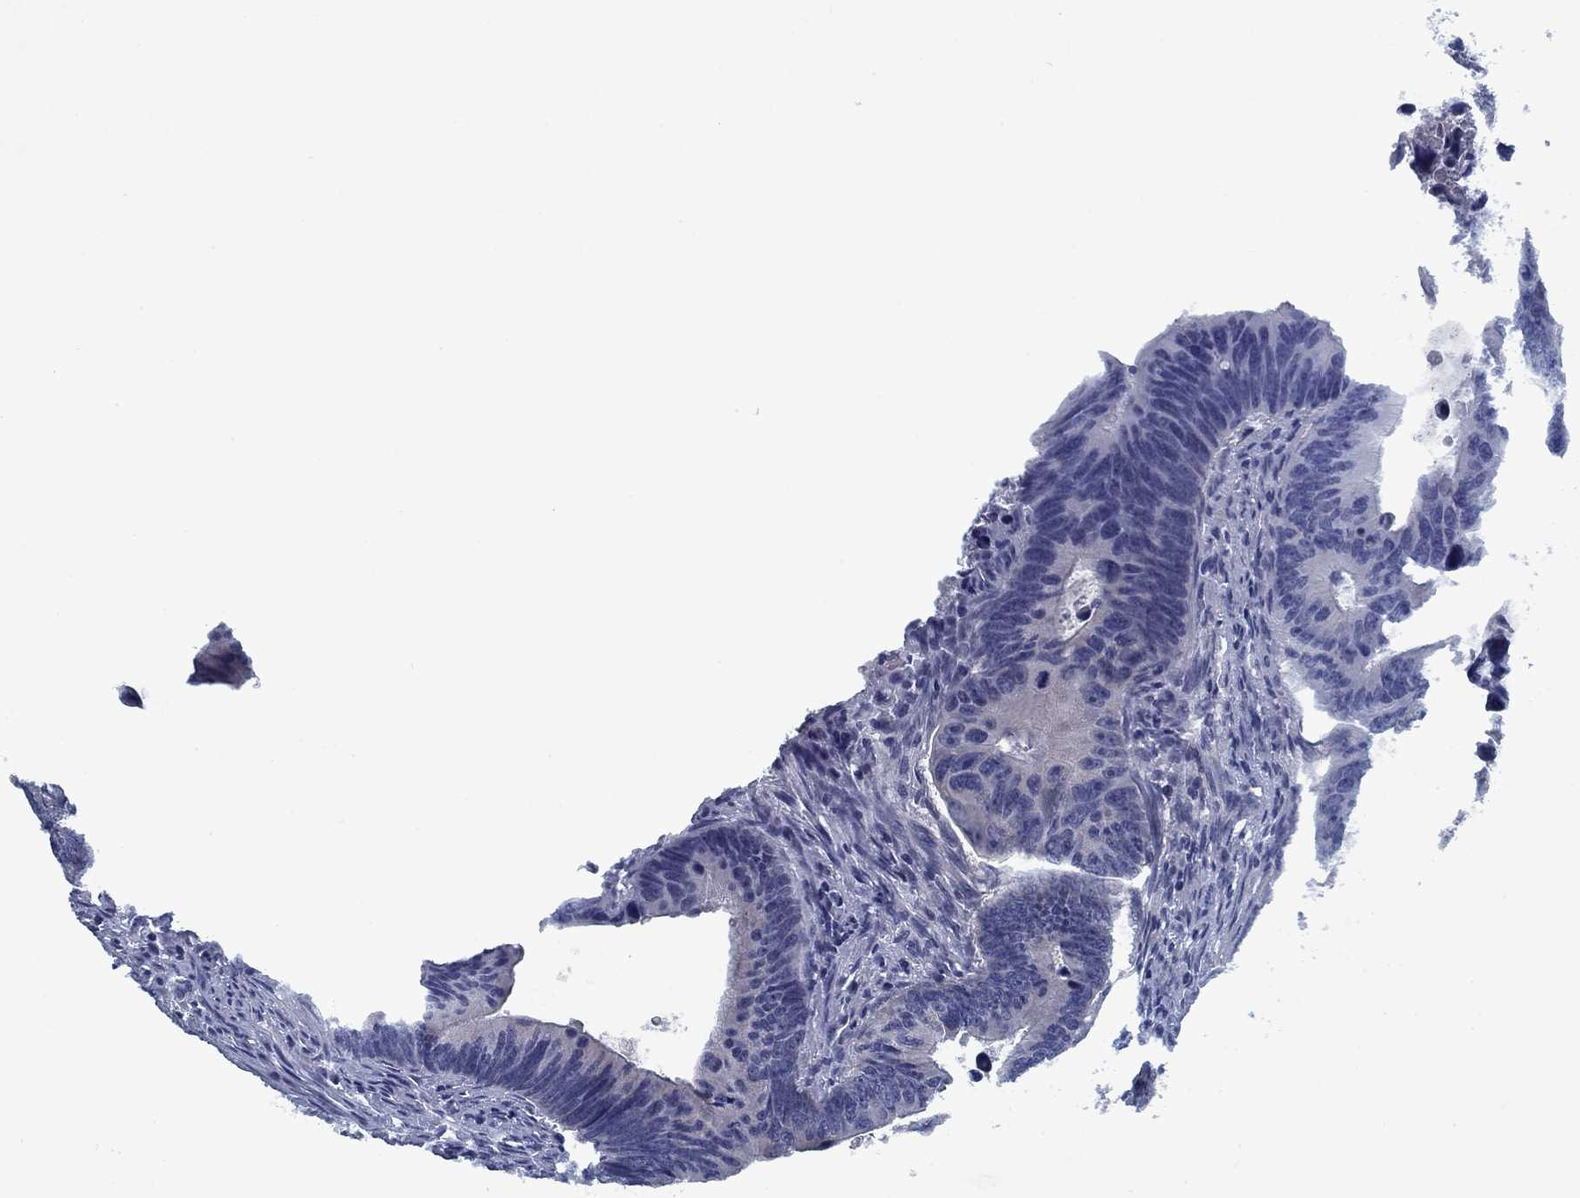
{"staining": {"intensity": "negative", "quantity": "none", "location": "none"}, "tissue": "colorectal cancer", "cell_type": "Tumor cells", "image_type": "cancer", "snomed": [{"axis": "morphology", "description": "Adenocarcinoma, NOS"}, {"axis": "topography", "description": "Colon"}], "caption": "DAB immunohistochemical staining of adenocarcinoma (colorectal) displays no significant expression in tumor cells. (Immunohistochemistry (ihc), brightfield microscopy, high magnification).", "gene": "PNMA8A", "patient": {"sex": "female", "age": 87}}